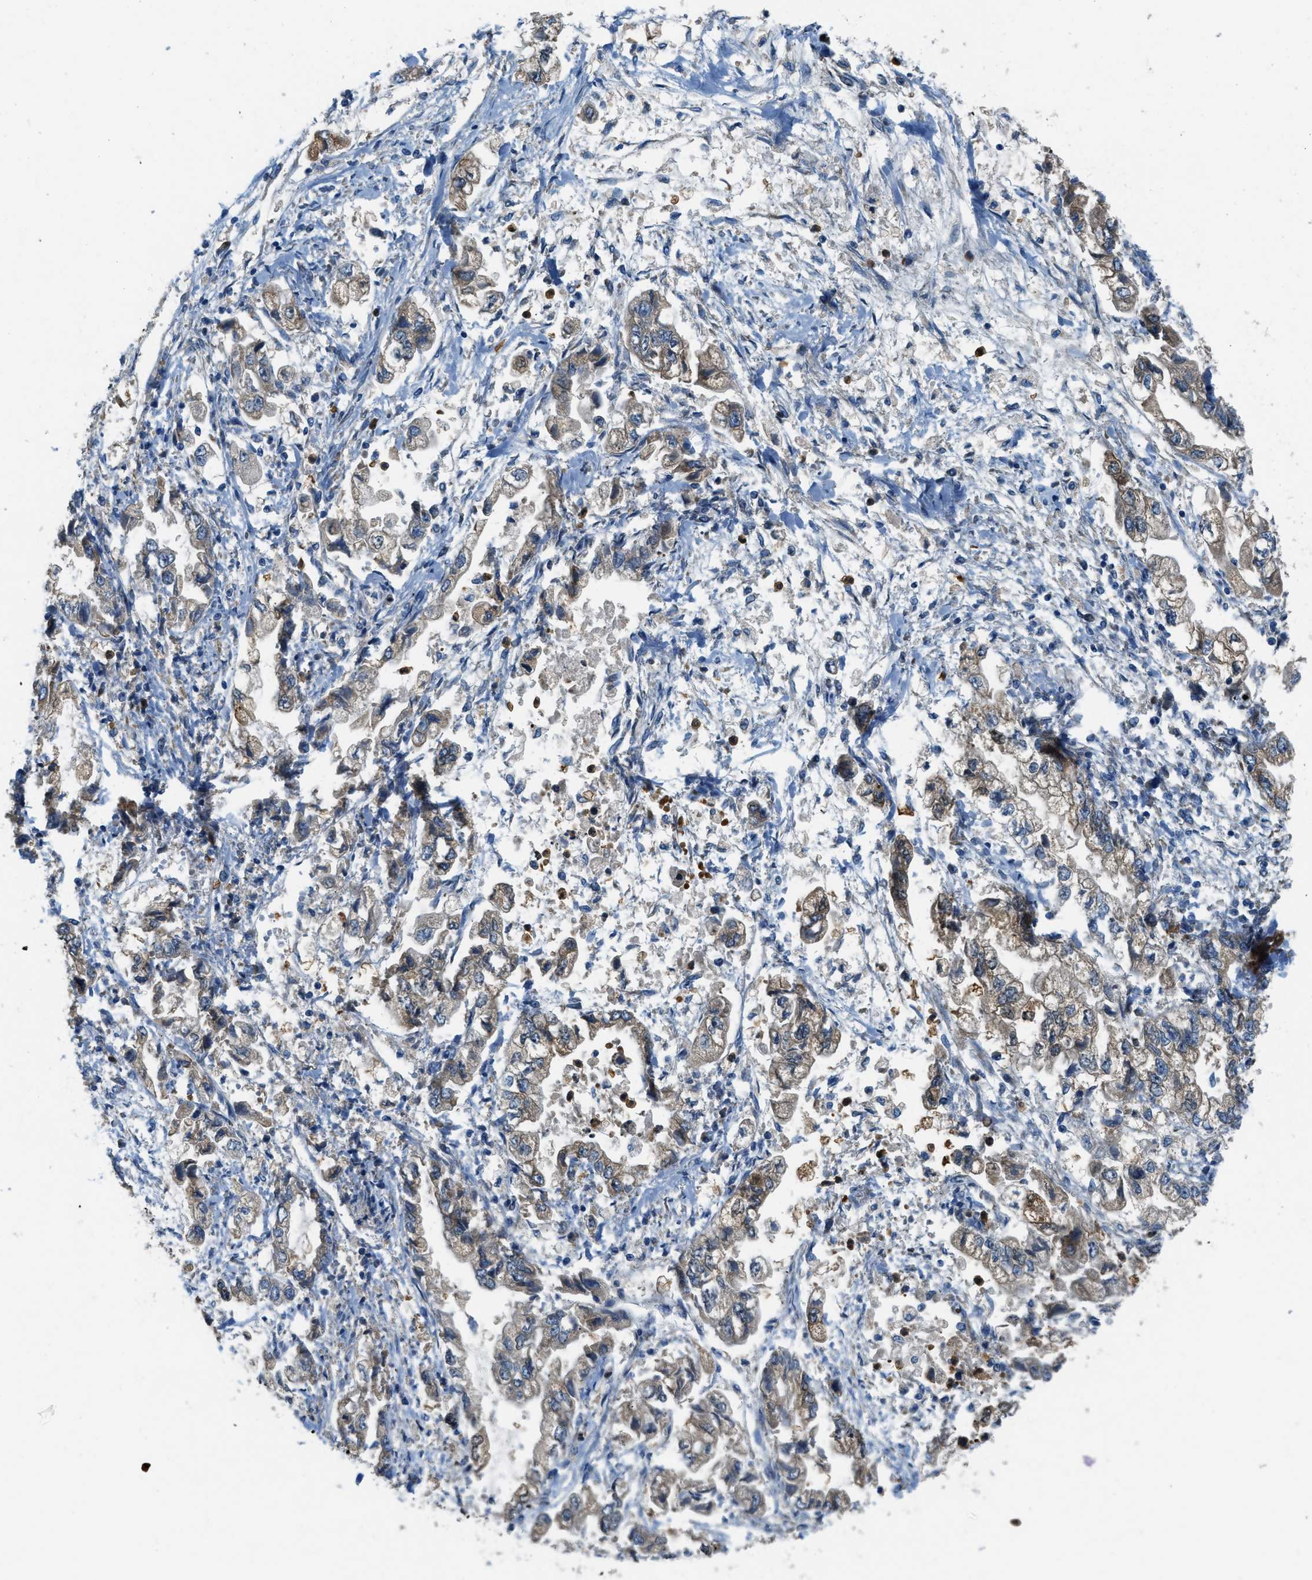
{"staining": {"intensity": "moderate", "quantity": ">75%", "location": "cytoplasmic/membranous"}, "tissue": "stomach cancer", "cell_type": "Tumor cells", "image_type": "cancer", "snomed": [{"axis": "morphology", "description": "Normal tissue, NOS"}, {"axis": "morphology", "description": "Adenocarcinoma, NOS"}, {"axis": "topography", "description": "Stomach"}], "caption": "Stomach cancer tissue reveals moderate cytoplasmic/membranous expression in approximately >75% of tumor cells", "gene": "GIMAP8", "patient": {"sex": "male", "age": 62}}